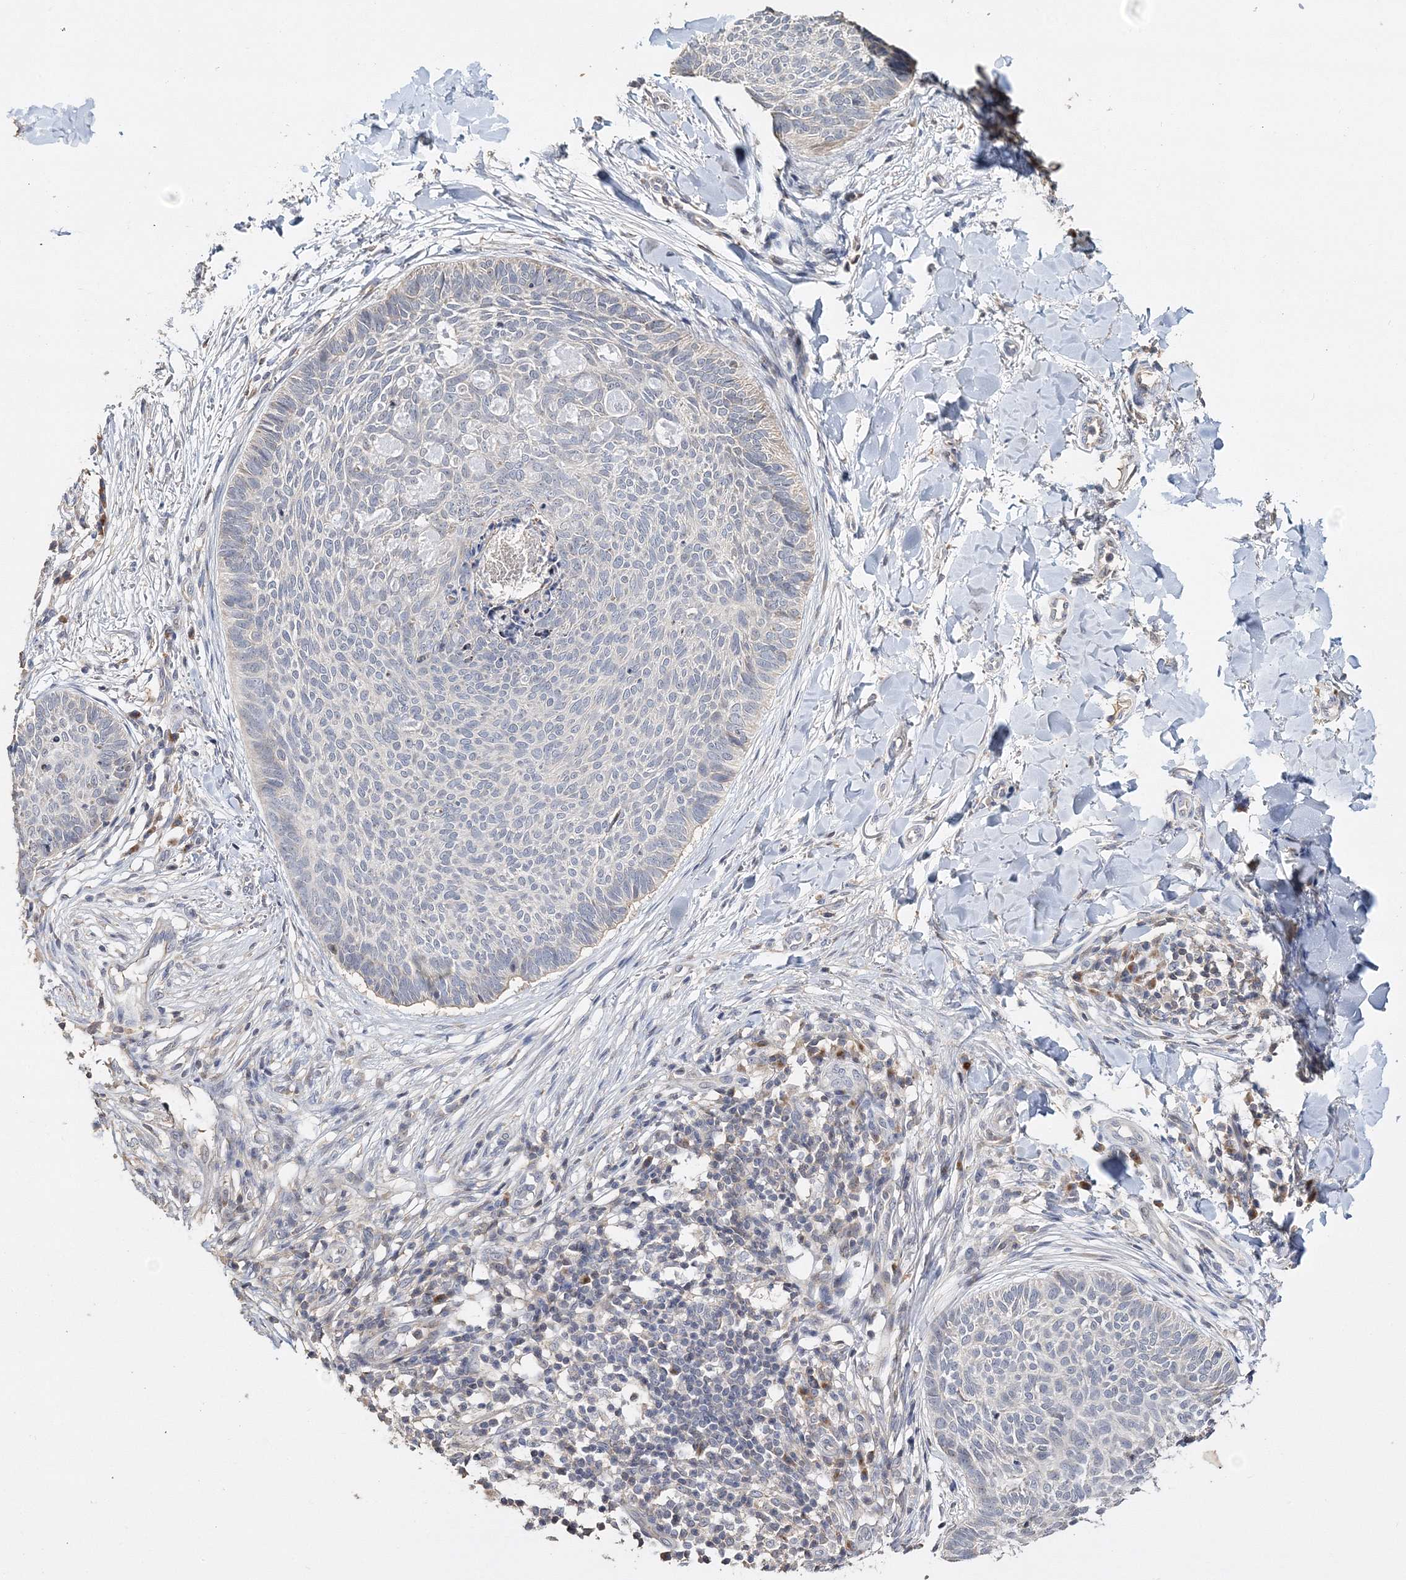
{"staining": {"intensity": "negative", "quantity": "none", "location": "none"}, "tissue": "skin cancer", "cell_type": "Tumor cells", "image_type": "cancer", "snomed": [{"axis": "morphology", "description": "Normal tissue, NOS"}, {"axis": "morphology", "description": "Basal cell carcinoma"}, {"axis": "topography", "description": "Skin"}], "caption": "A high-resolution histopathology image shows immunohistochemistry (IHC) staining of skin cancer, which exhibits no significant positivity in tumor cells. Nuclei are stained in blue.", "gene": "GJB5", "patient": {"sex": "male", "age": 50}}